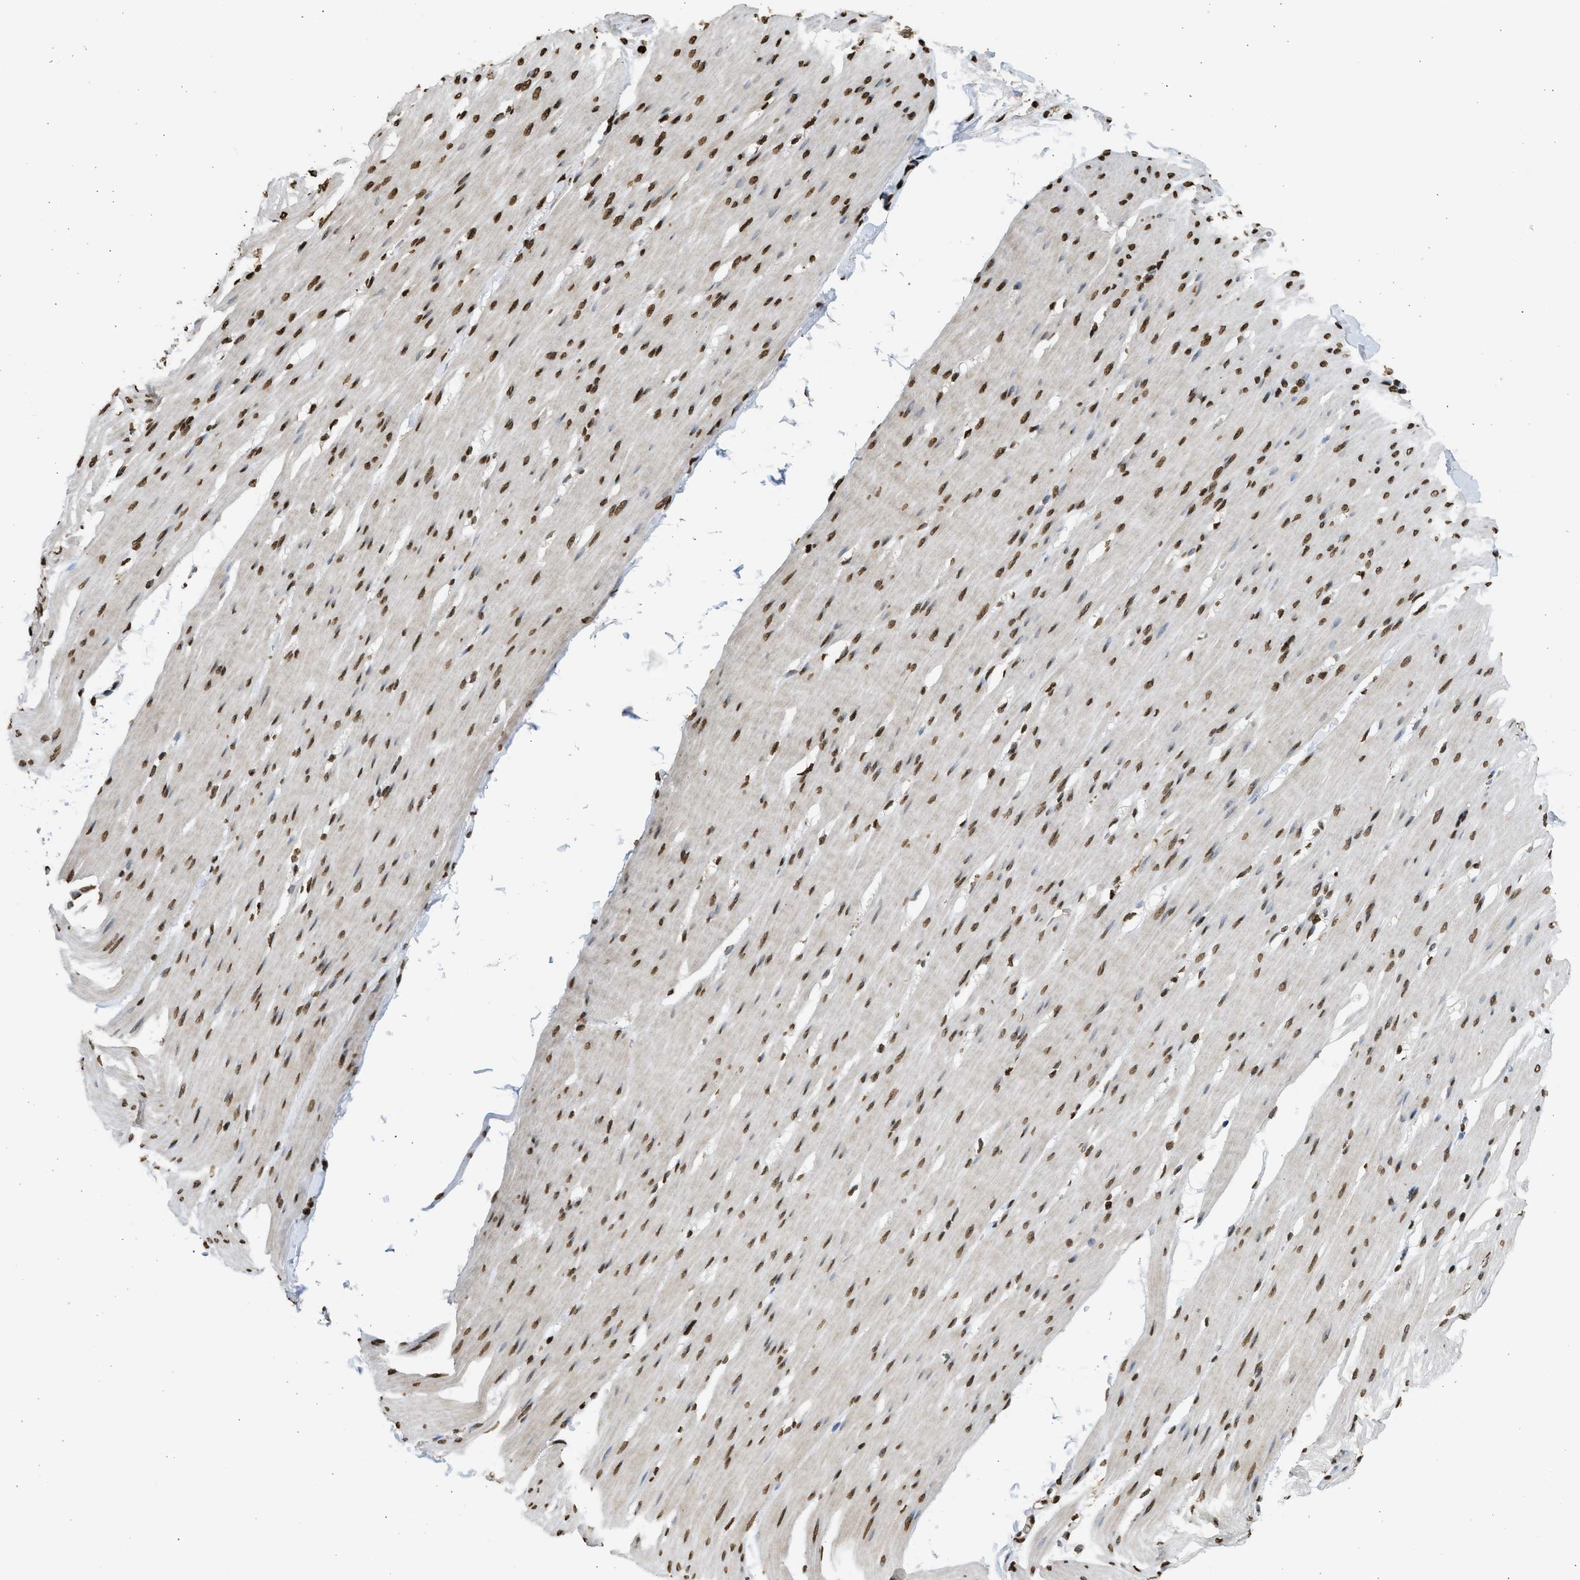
{"staining": {"intensity": "moderate", "quantity": "25%-75%", "location": "nuclear"}, "tissue": "smooth muscle", "cell_type": "Smooth muscle cells", "image_type": "normal", "snomed": [{"axis": "morphology", "description": "Normal tissue, NOS"}, {"axis": "topography", "description": "Smooth muscle"}, {"axis": "topography", "description": "Colon"}], "caption": "Moderate nuclear positivity is present in about 25%-75% of smooth muscle cells in unremarkable smooth muscle. The staining was performed using DAB, with brown indicating positive protein expression. Nuclei are stained blue with hematoxylin.", "gene": "RRAGC", "patient": {"sex": "male", "age": 67}}